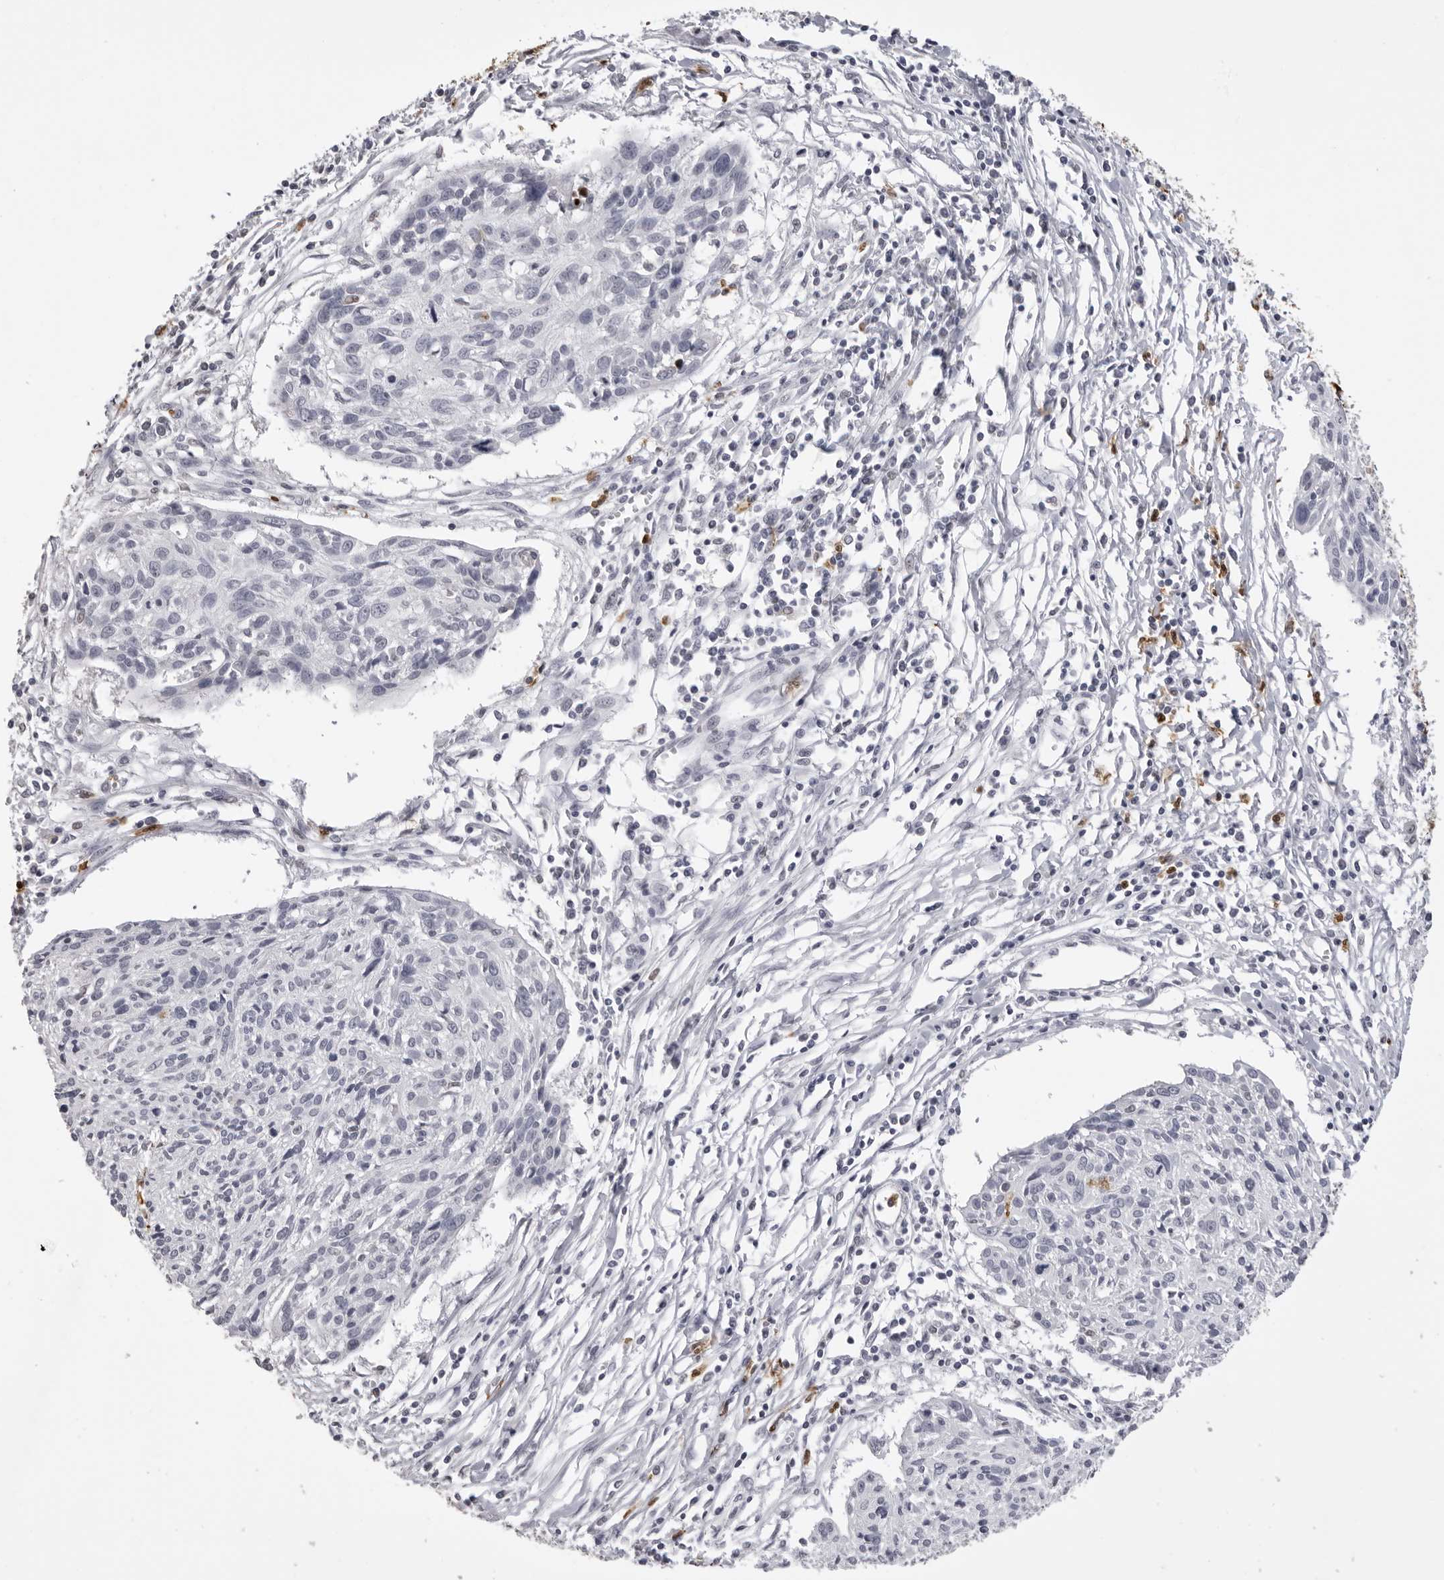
{"staining": {"intensity": "negative", "quantity": "none", "location": "none"}, "tissue": "cervical cancer", "cell_type": "Tumor cells", "image_type": "cancer", "snomed": [{"axis": "morphology", "description": "Squamous cell carcinoma, NOS"}, {"axis": "topography", "description": "Cervix"}], "caption": "High magnification brightfield microscopy of cervical cancer (squamous cell carcinoma) stained with DAB (brown) and counterstained with hematoxylin (blue): tumor cells show no significant staining.", "gene": "IL31", "patient": {"sex": "female", "age": 51}}